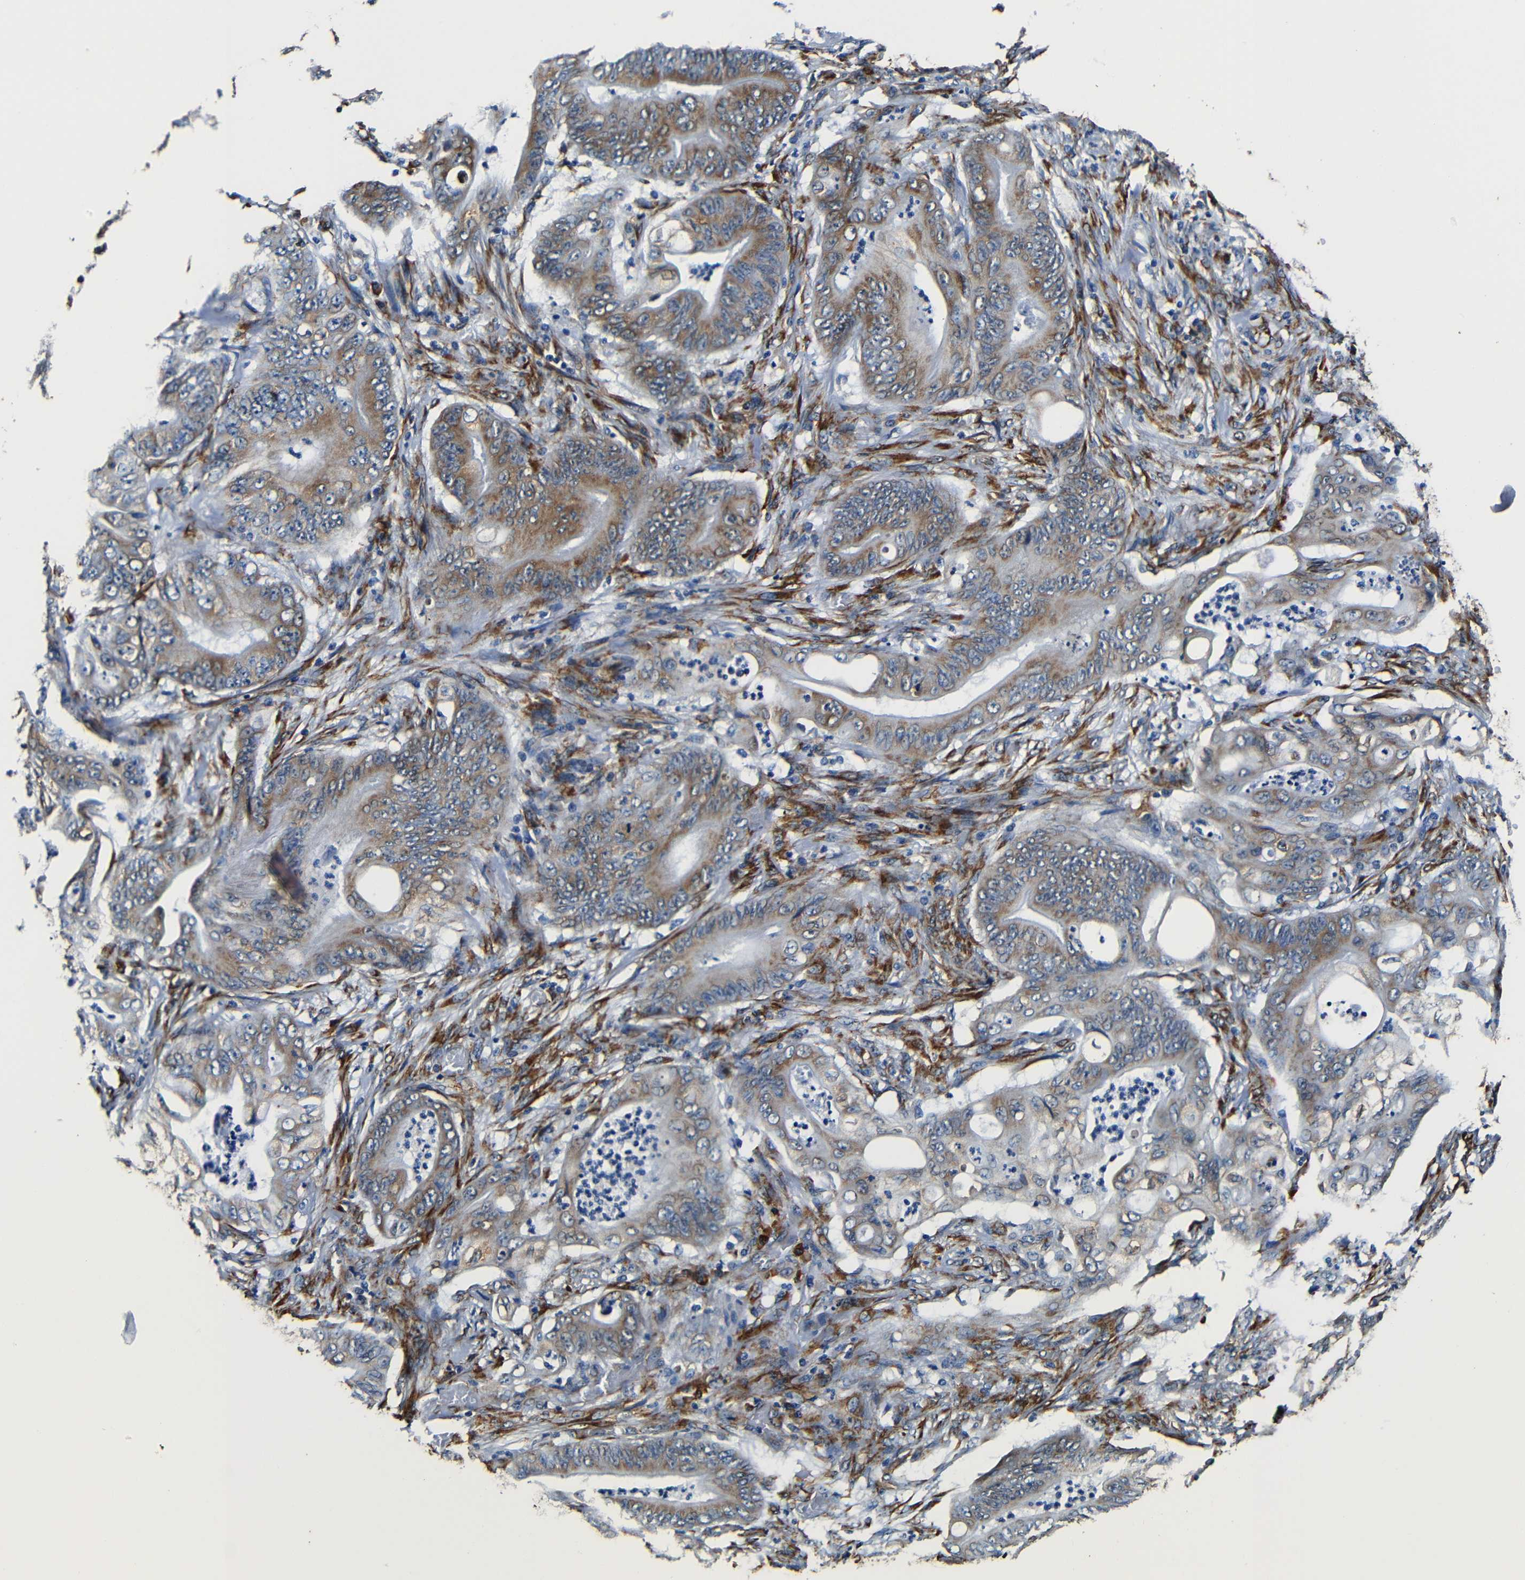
{"staining": {"intensity": "moderate", "quantity": ">75%", "location": "cytoplasmic/membranous"}, "tissue": "stomach cancer", "cell_type": "Tumor cells", "image_type": "cancer", "snomed": [{"axis": "morphology", "description": "Adenocarcinoma, NOS"}, {"axis": "topography", "description": "Stomach"}], "caption": "A brown stain shows moderate cytoplasmic/membranous staining of a protein in stomach cancer (adenocarcinoma) tumor cells.", "gene": "RRBP1", "patient": {"sex": "female", "age": 73}}